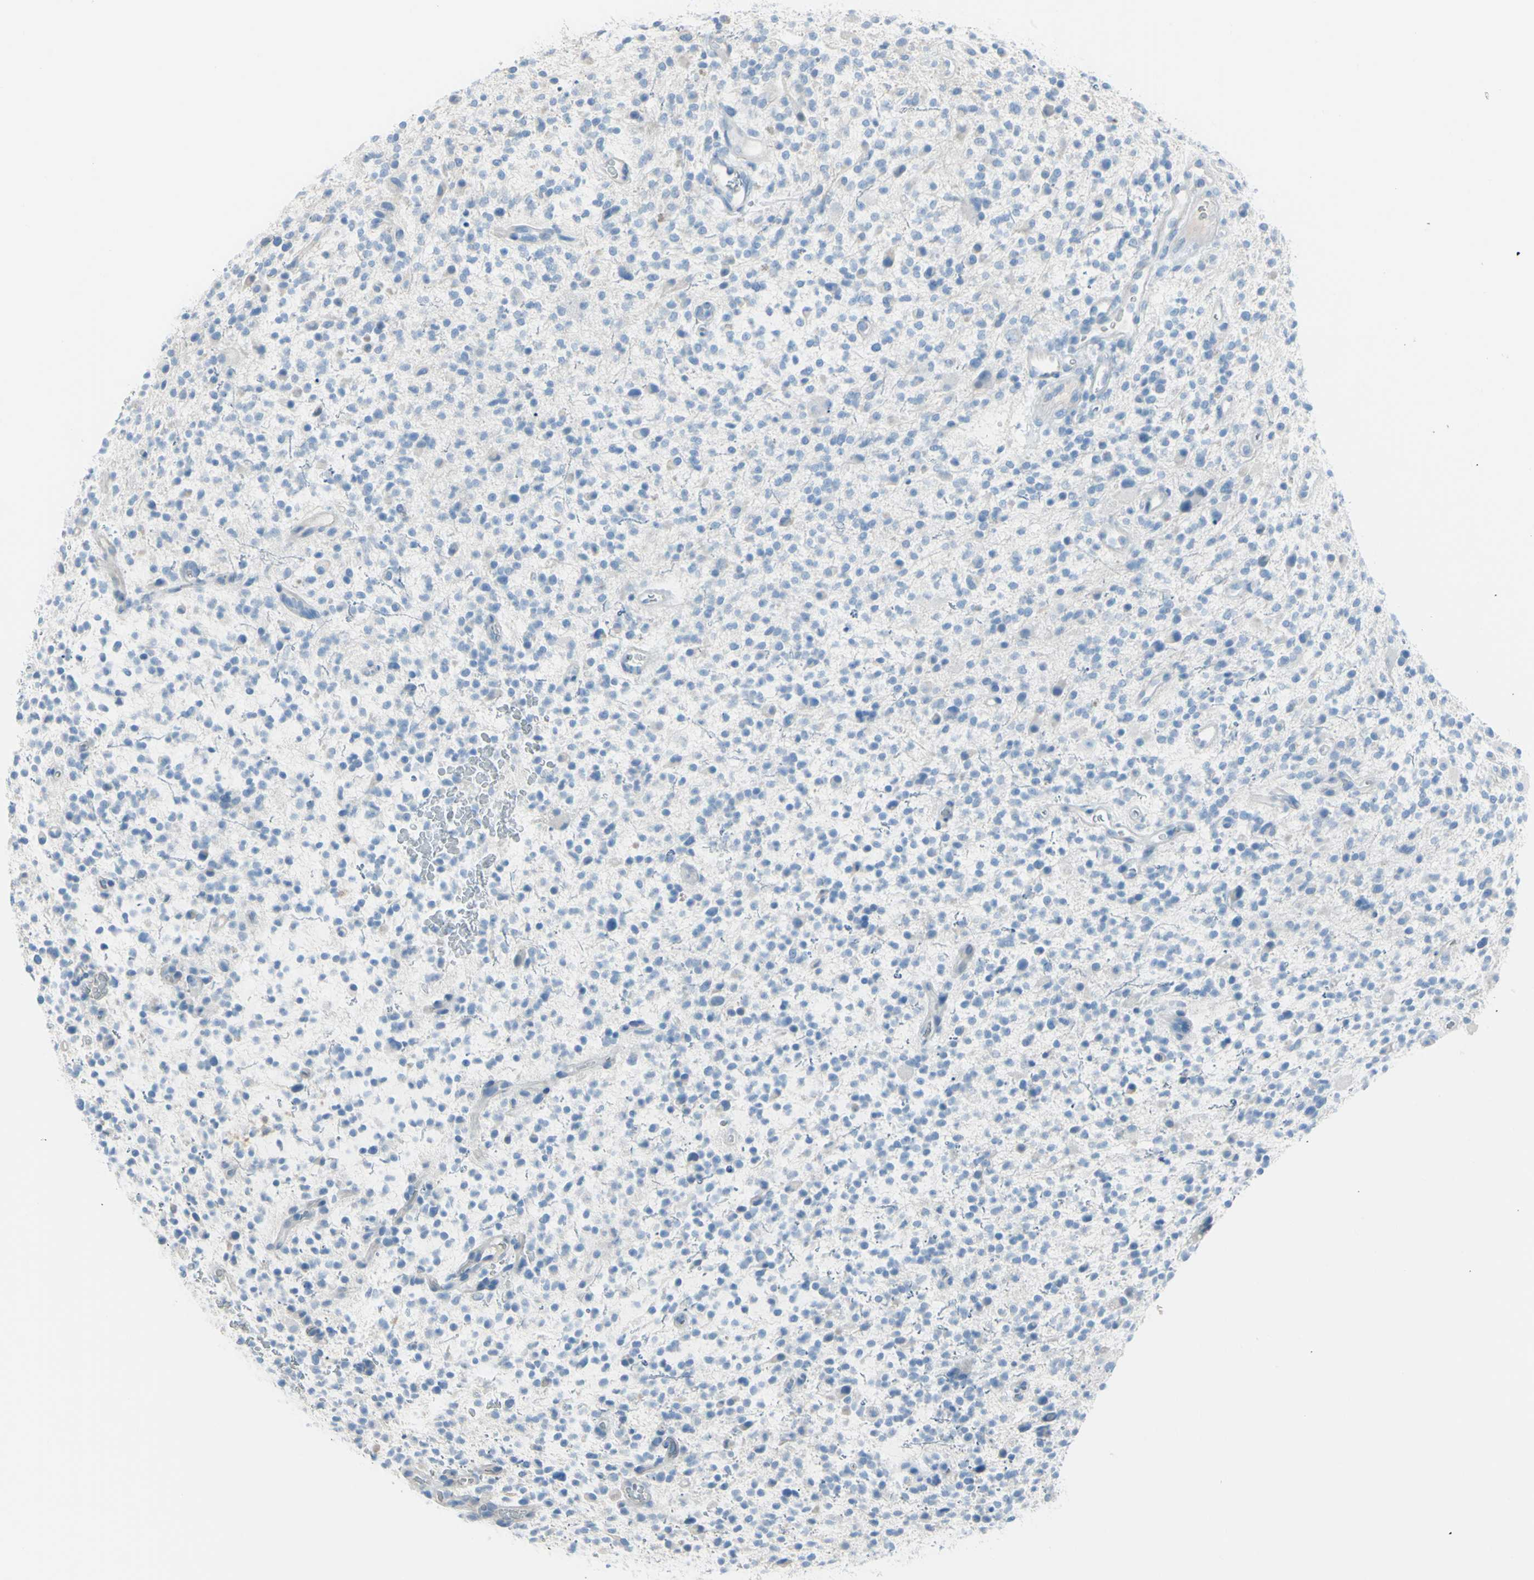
{"staining": {"intensity": "negative", "quantity": "none", "location": "none"}, "tissue": "glioma", "cell_type": "Tumor cells", "image_type": "cancer", "snomed": [{"axis": "morphology", "description": "Glioma, malignant, High grade"}, {"axis": "topography", "description": "Brain"}], "caption": "This is an IHC image of human malignant high-grade glioma. There is no expression in tumor cells.", "gene": "TFPI2", "patient": {"sex": "male", "age": 48}}